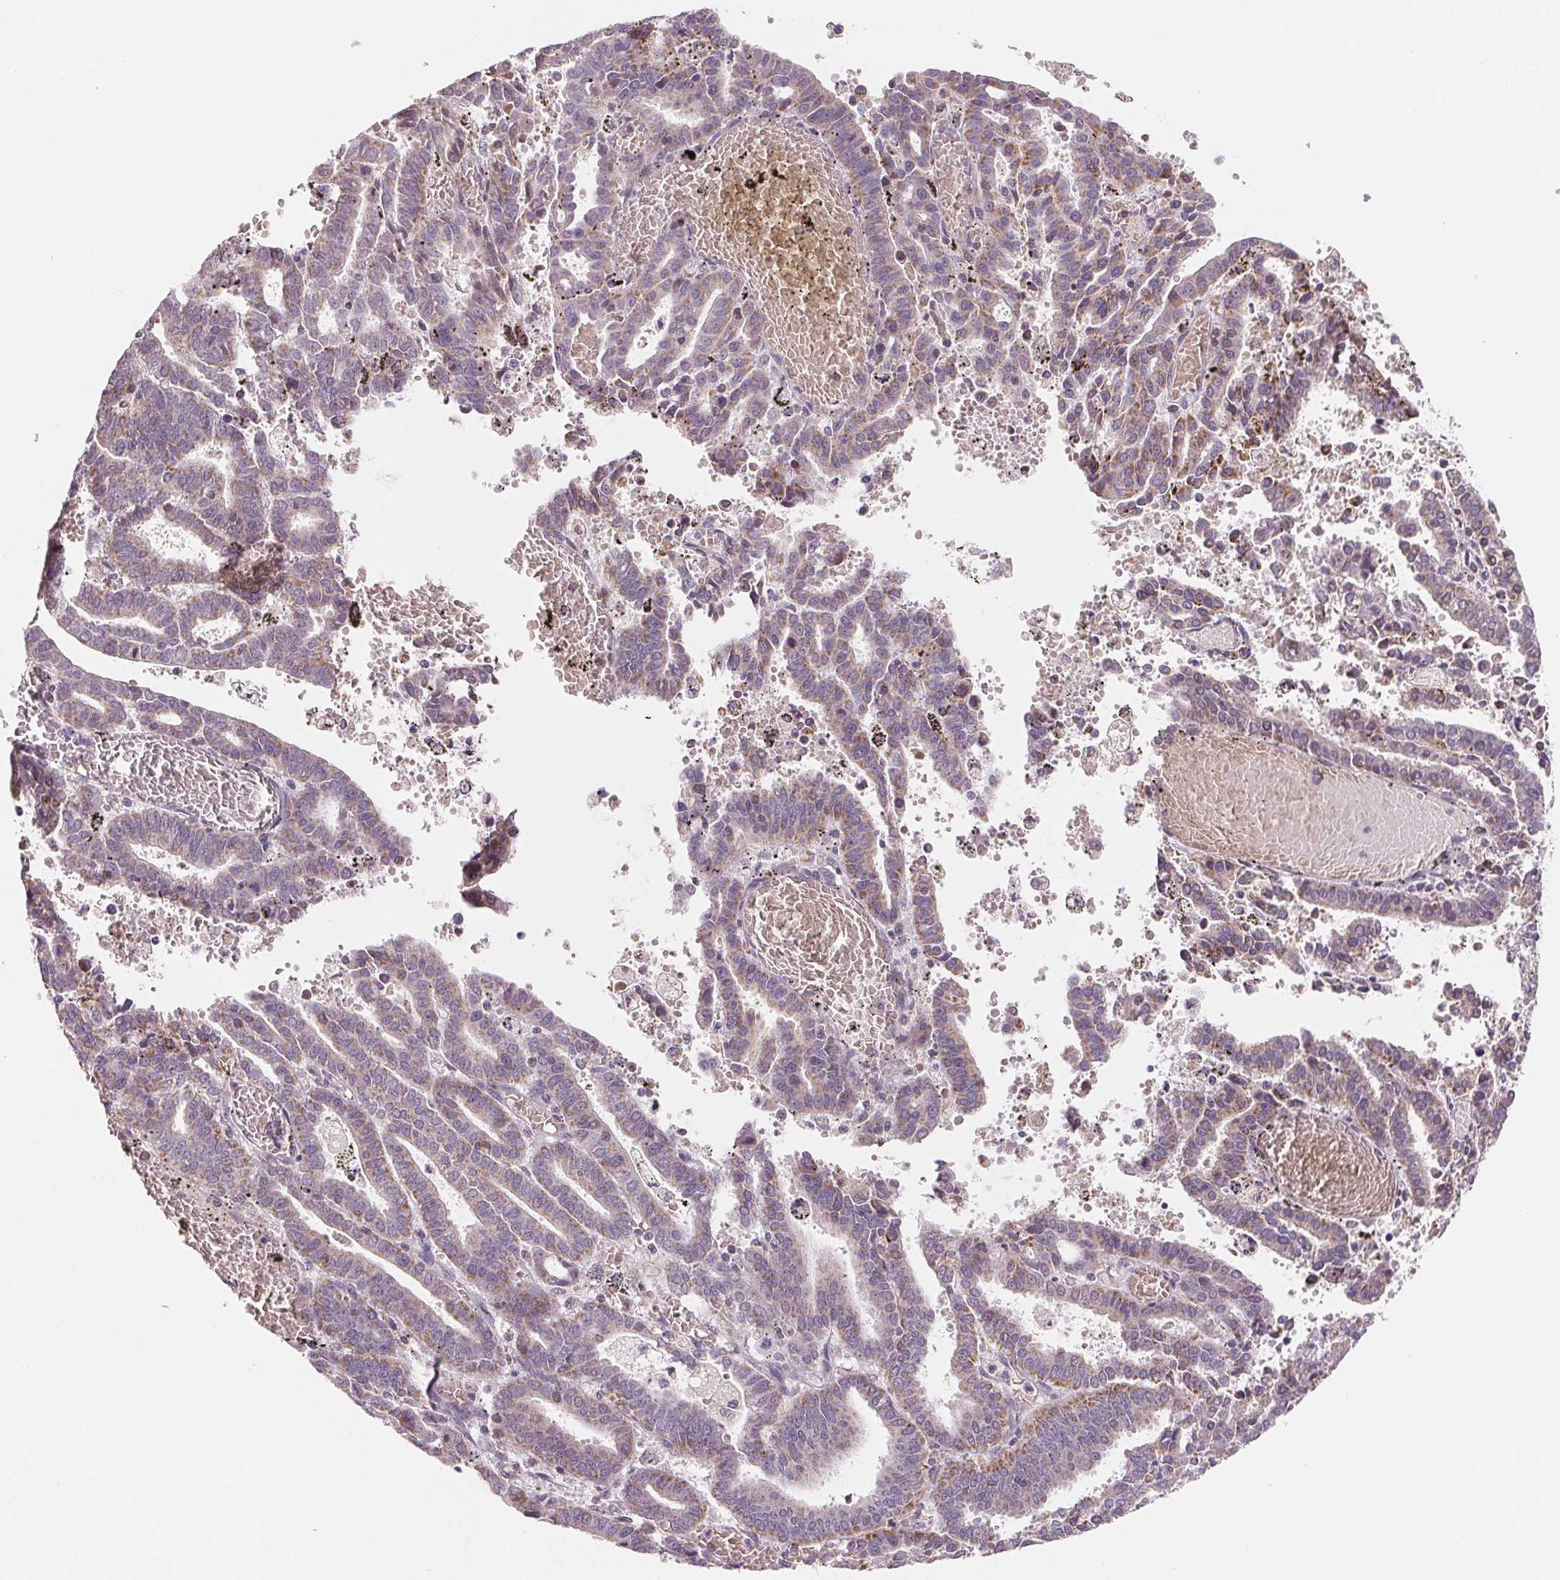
{"staining": {"intensity": "moderate", "quantity": "25%-75%", "location": "cytoplasmic/membranous"}, "tissue": "endometrial cancer", "cell_type": "Tumor cells", "image_type": "cancer", "snomed": [{"axis": "morphology", "description": "Adenocarcinoma, NOS"}, {"axis": "topography", "description": "Uterus"}], "caption": "Endometrial adenocarcinoma stained for a protein (brown) shows moderate cytoplasmic/membranous positive positivity in approximately 25%-75% of tumor cells.", "gene": "HINT2", "patient": {"sex": "female", "age": 83}}